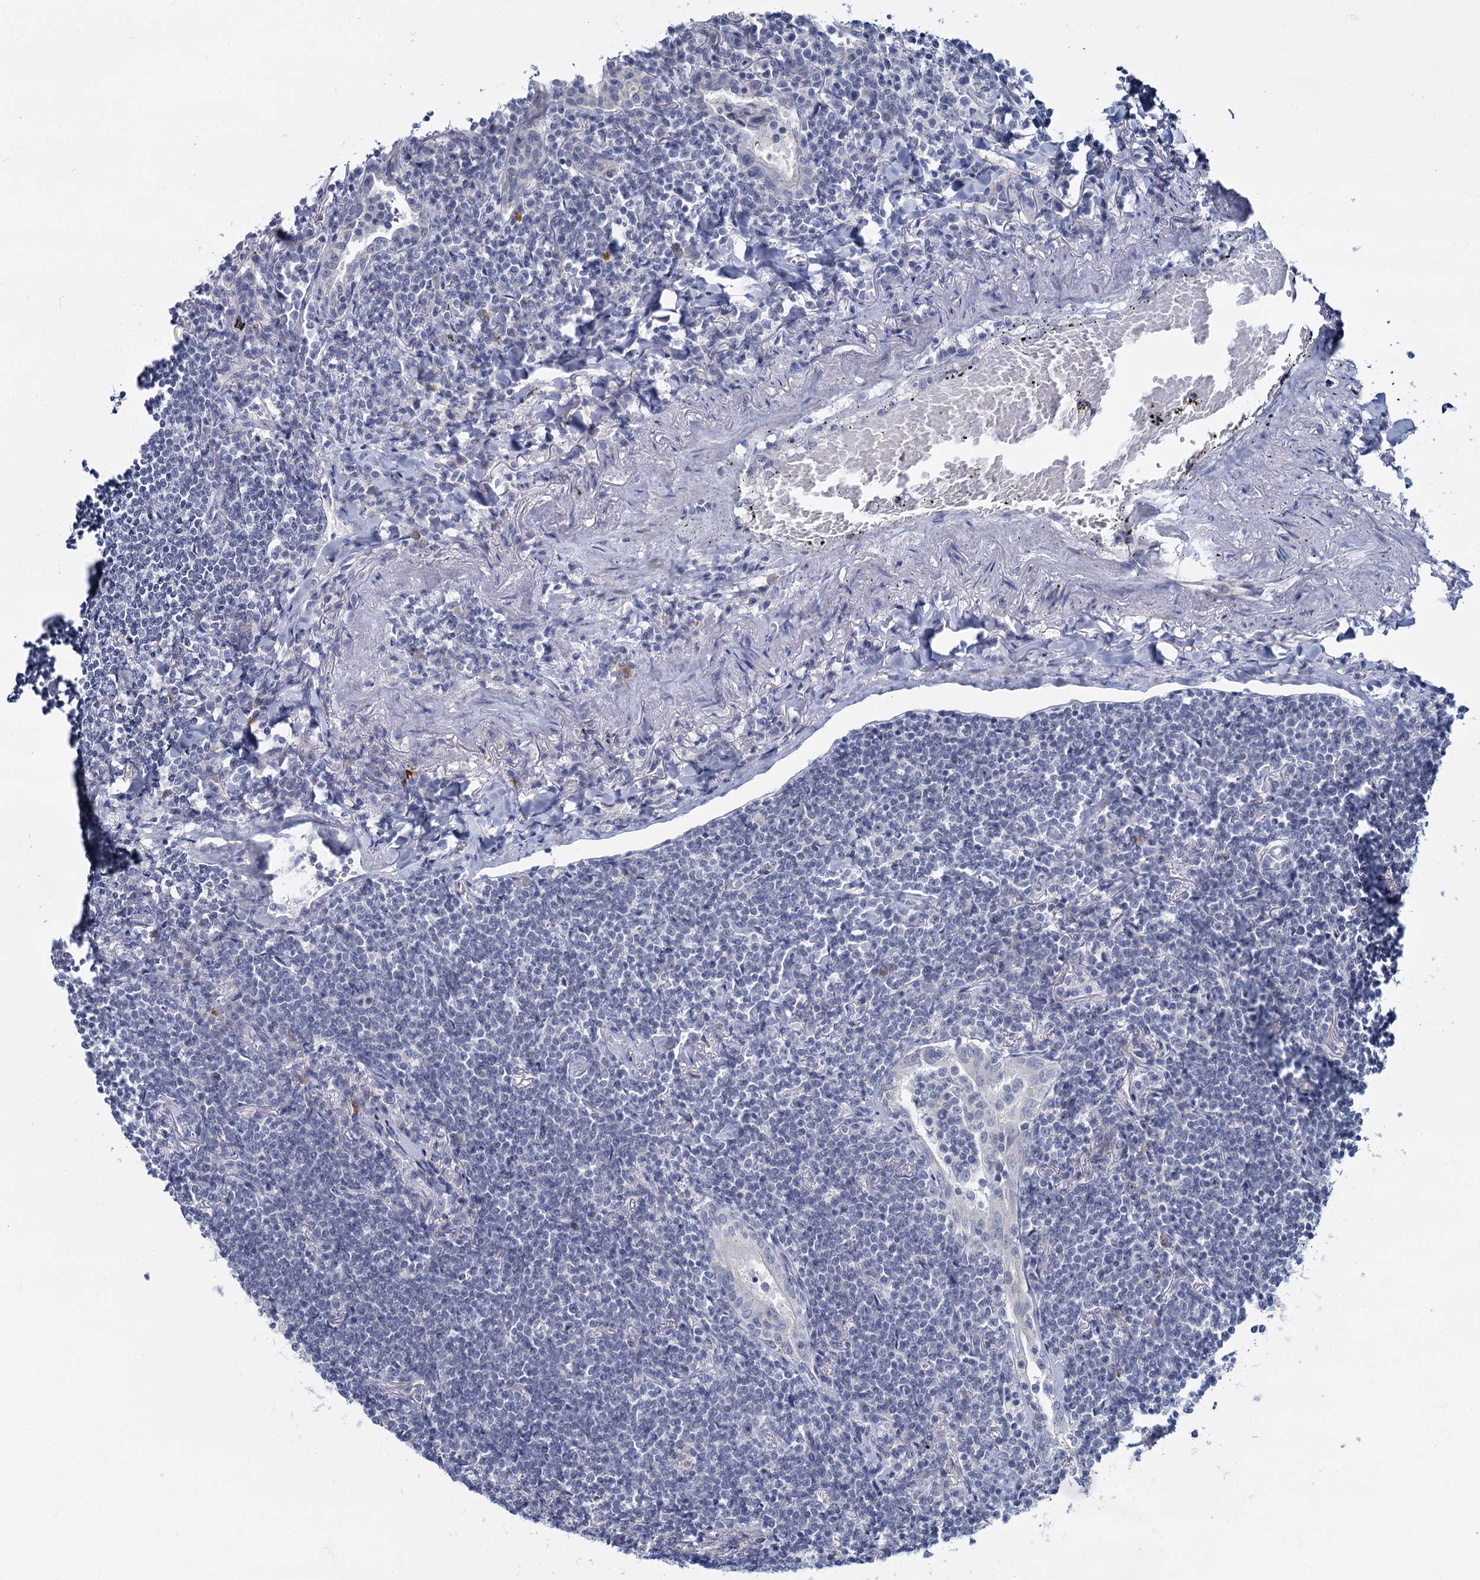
{"staining": {"intensity": "negative", "quantity": "none", "location": "none"}, "tissue": "lymphoma", "cell_type": "Tumor cells", "image_type": "cancer", "snomed": [{"axis": "morphology", "description": "Malignant lymphoma, non-Hodgkin's type, Low grade"}, {"axis": "topography", "description": "Lung"}], "caption": "DAB immunohistochemical staining of malignant lymphoma, non-Hodgkin's type (low-grade) exhibits no significant positivity in tumor cells.", "gene": "ACRBP", "patient": {"sex": "female", "age": 71}}